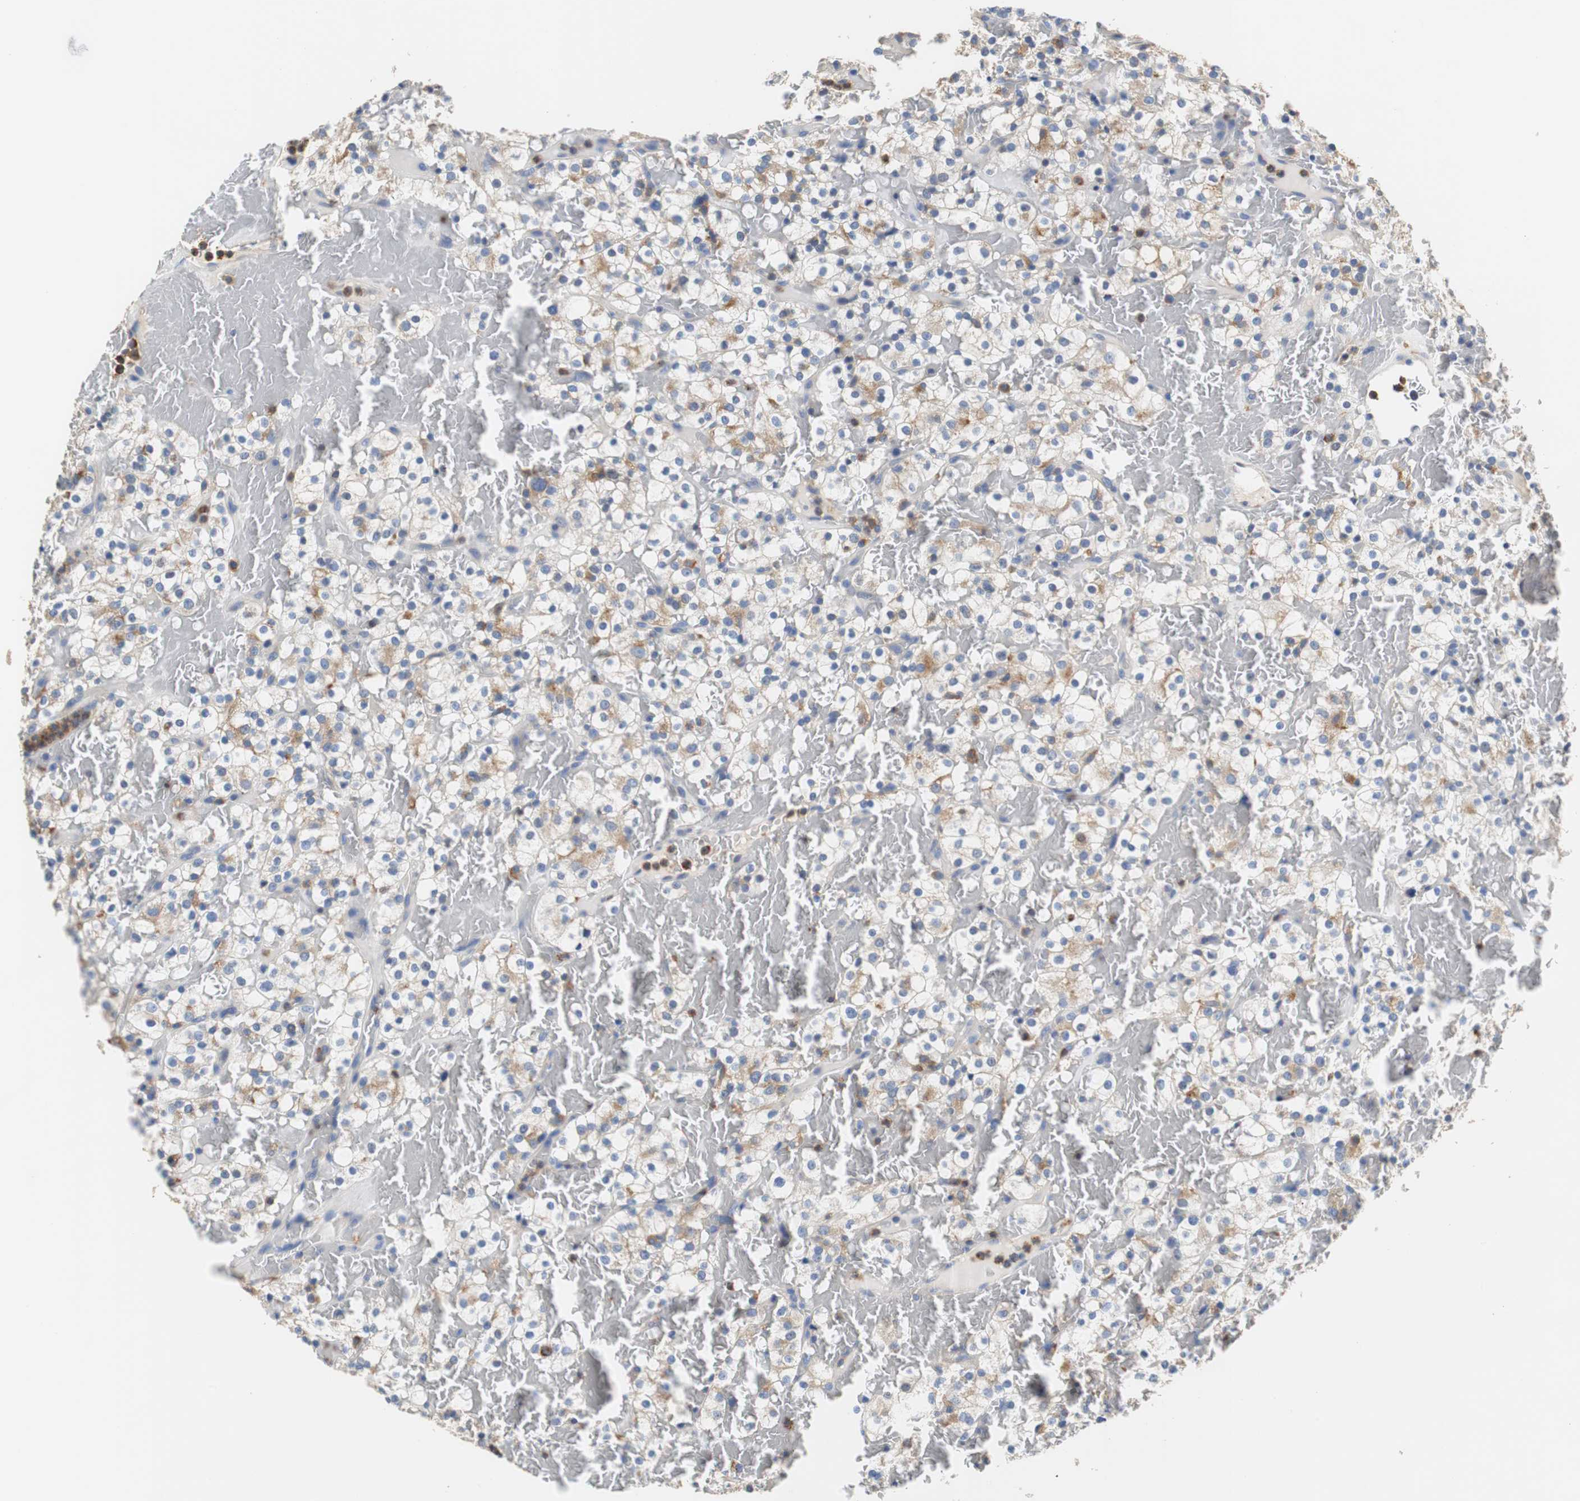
{"staining": {"intensity": "moderate", "quantity": "<25%", "location": "cytoplasmic/membranous"}, "tissue": "renal cancer", "cell_type": "Tumor cells", "image_type": "cancer", "snomed": [{"axis": "morphology", "description": "Normal tissue, NOS"}, {"axis": "morphology", "description": "Adenocarcinoma, NOS"}, {"axis": "topography", "description": "Kidney"}], "caption": "Renal cancer (adenocarcinoma) tissue displays moderate cytoplasmic/membranous staining in about <25% of tumor cells, visualized by immunohistochemistry.", "gene": "VAMP8", "patient": {"sex": "female", "age": 72}}